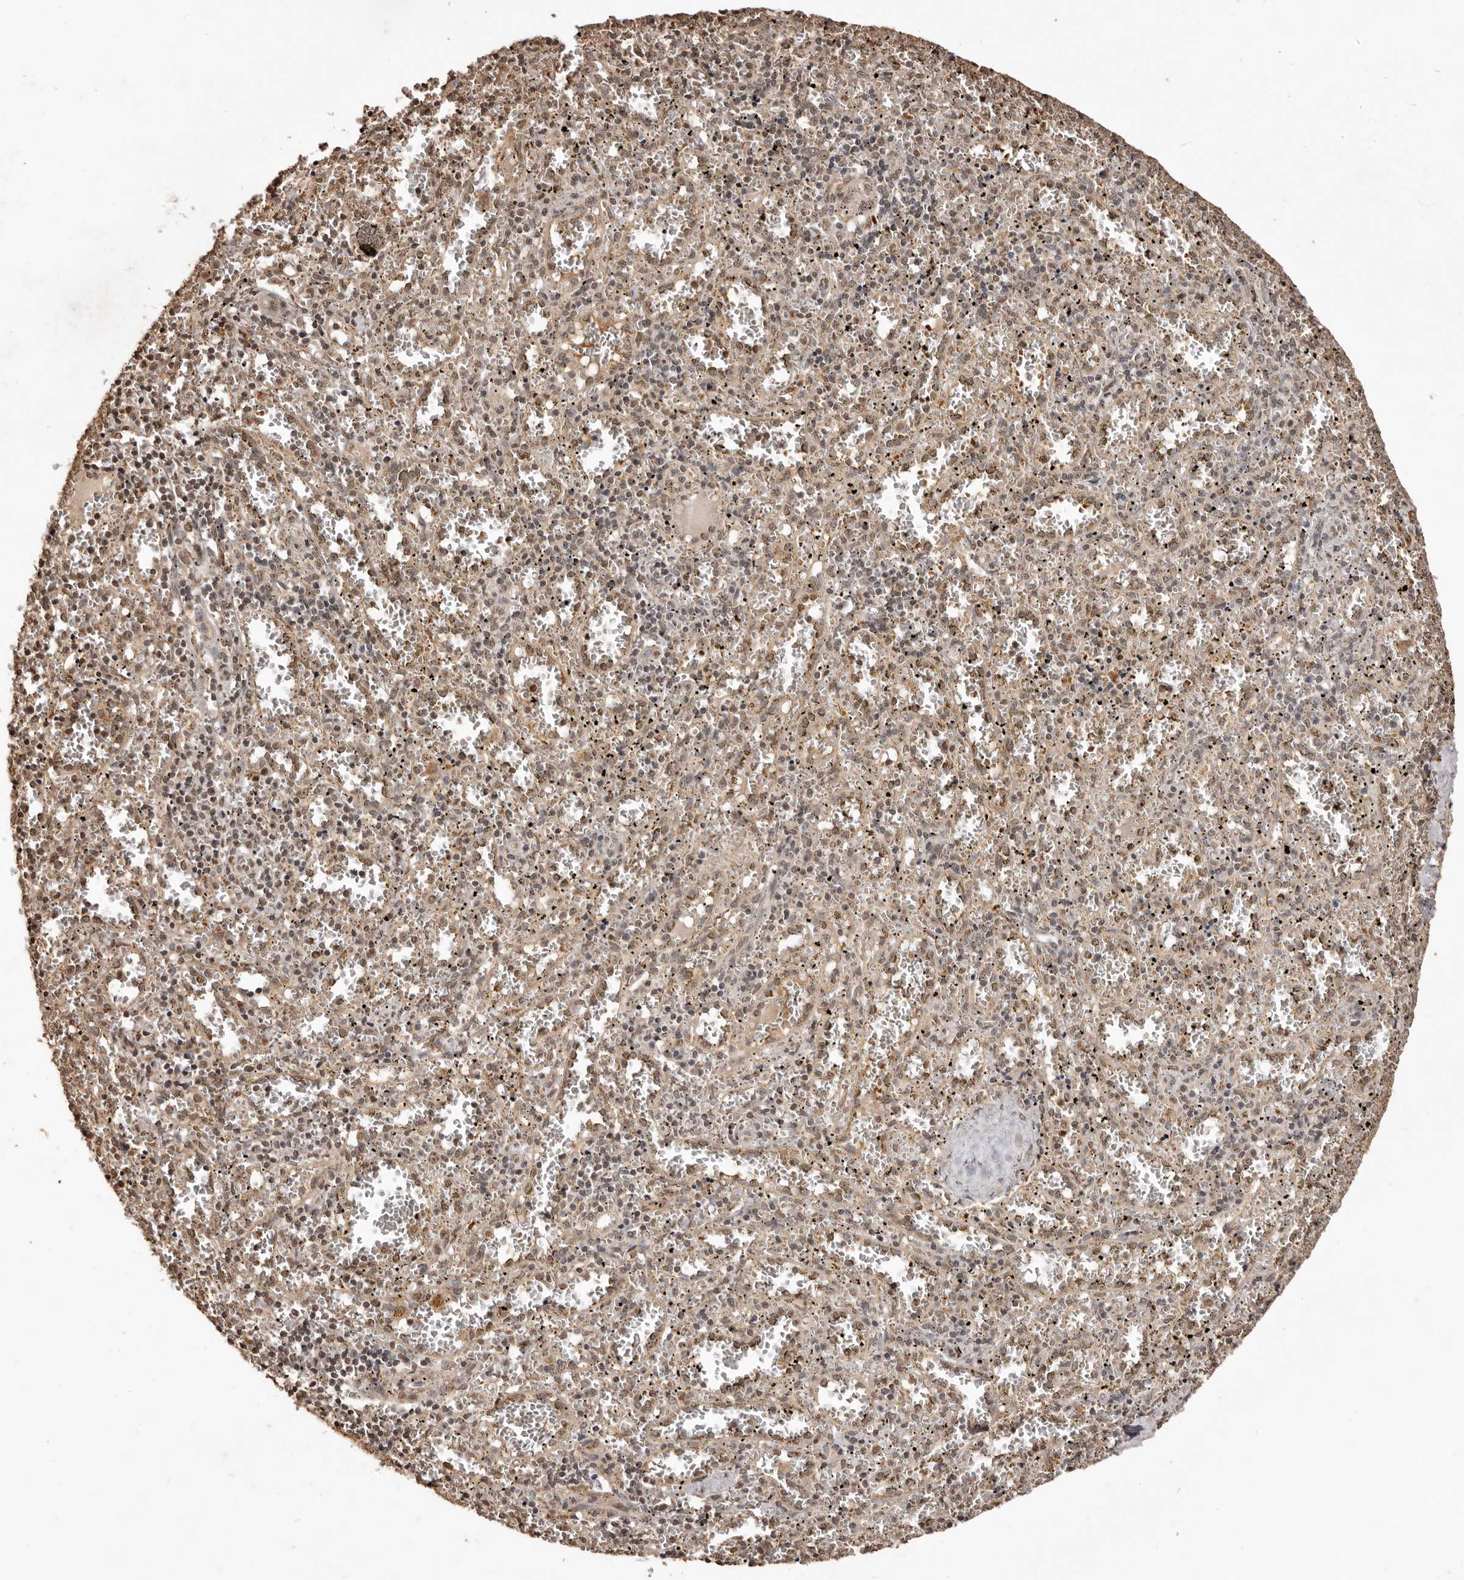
{"staining": {"intensity": "moderate", "quantity": ">75%", "location": "cytoplasmic/membranous,nuclear"}, "tissue": "spleen", "cell_type": "Cells in red pulp", "image_type": "normal", "snomed": [{"axis": "morphology", "description": "Normal tissue, NOS"}, {"axis": "topography", "description": "Spleen"}], "caption": "This photomicrograph shows IHC staining of benign human spleen, with medium moderate cytoplasmic/membranous,nuclear staining in about >75% of cells in red pulp.", "gene": "NOTCH1", "patient": {"sex": "male", "age": 11}}